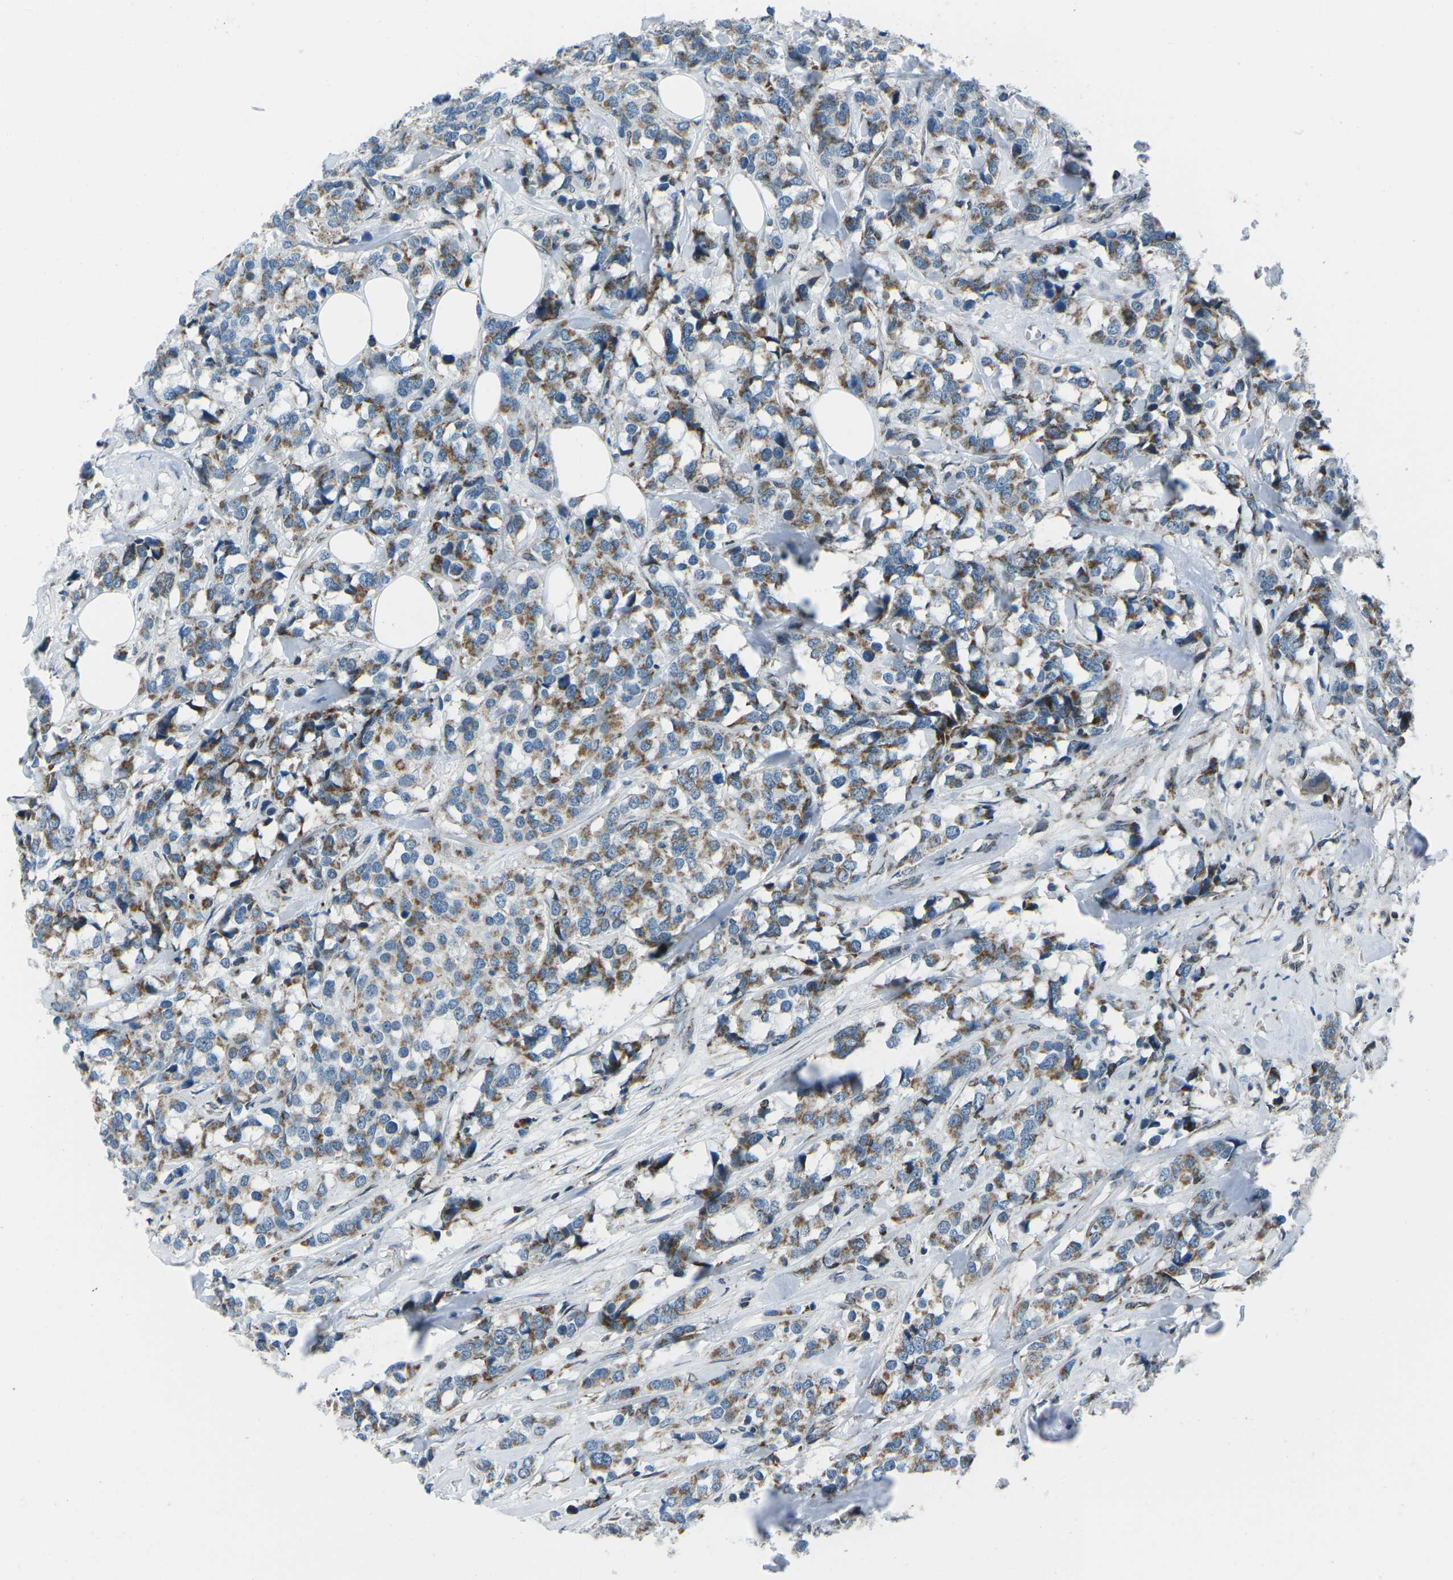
{"staining": {"intensity": "moderate", "quantity": ">75%", "location": "cytoplasmic/membranous"}, "tissue": "breast cancer", "cell_type": "Tumor cells", "image_type": "cancer", "snomed": [{"axis": "morphology", "description": "Lobular carcinoma"}, {"axis": "topography", "description": "Breast"}], "caption": "This photomicrograph reveals IHC staining of breast lobular carcinoma, with medium moderate cytoplasmic/membranous staining in about >75% of tumor cells.", "gene": "RFESD", "patient": {"sex": "female", "age": 59}}